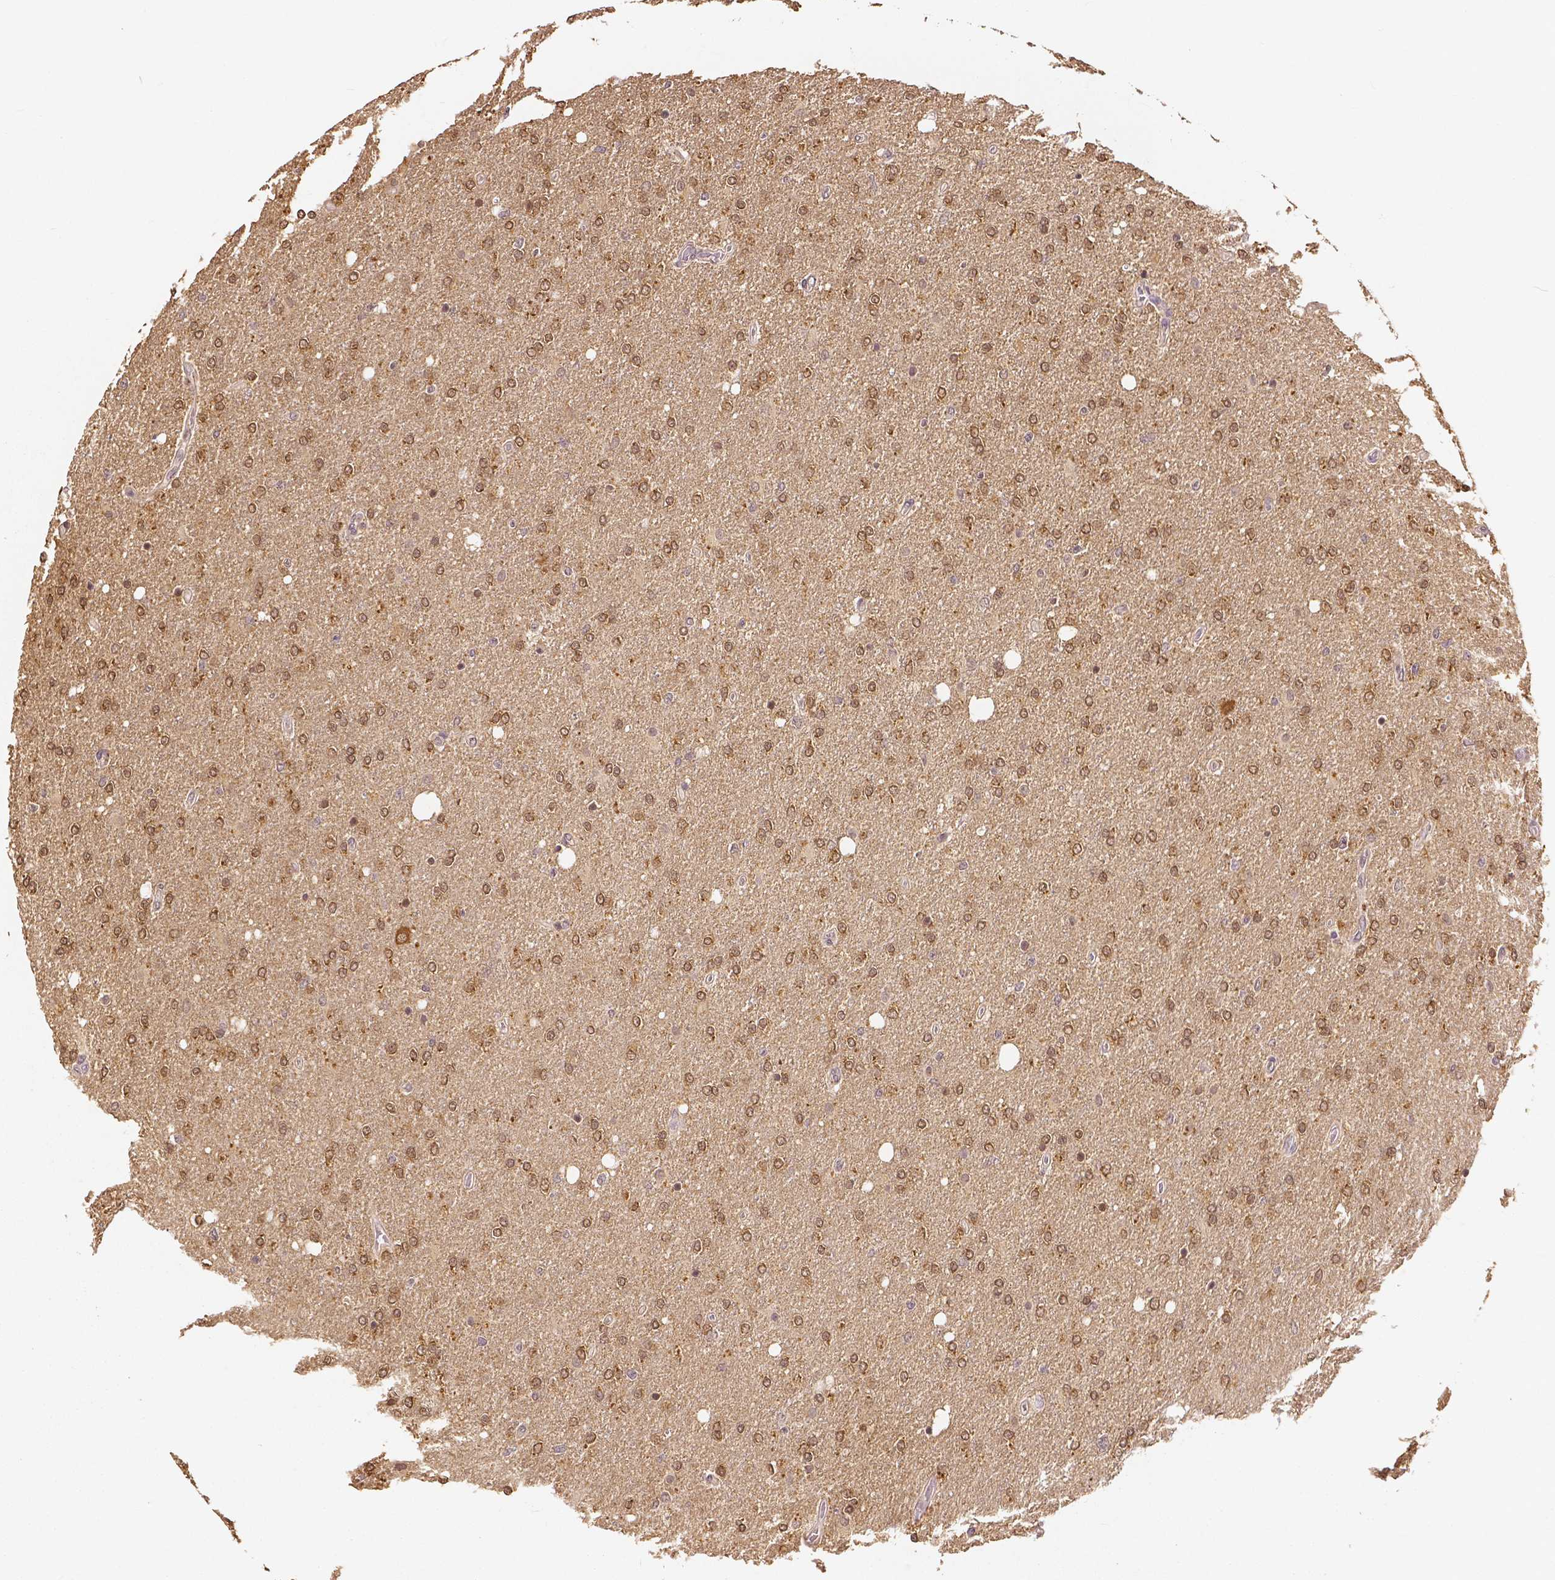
{"staining": {"intensity": "strong", "quantity": ">75%", "location": "cytoplasmic/membranous,nuclear"}, "tissue": "glioma", "cell_type": "Tumor cells", "image_type": "cancer", "snomed": [{"axis": "morphology", "description": "Glioma, malignant, High grade"}, {"axis": "topography", "description": "Cerebral cortex"}], "caption": "This photomicrograph demonstrates immunohistochemistry staining of malignant glioma (high-grade), with high strong cytoplasmic/membranous and nuclear staining in about >75% of tumor cells.", "gene": "MAP1LC3B", "patient": {"sex": "male", "age": 70}}